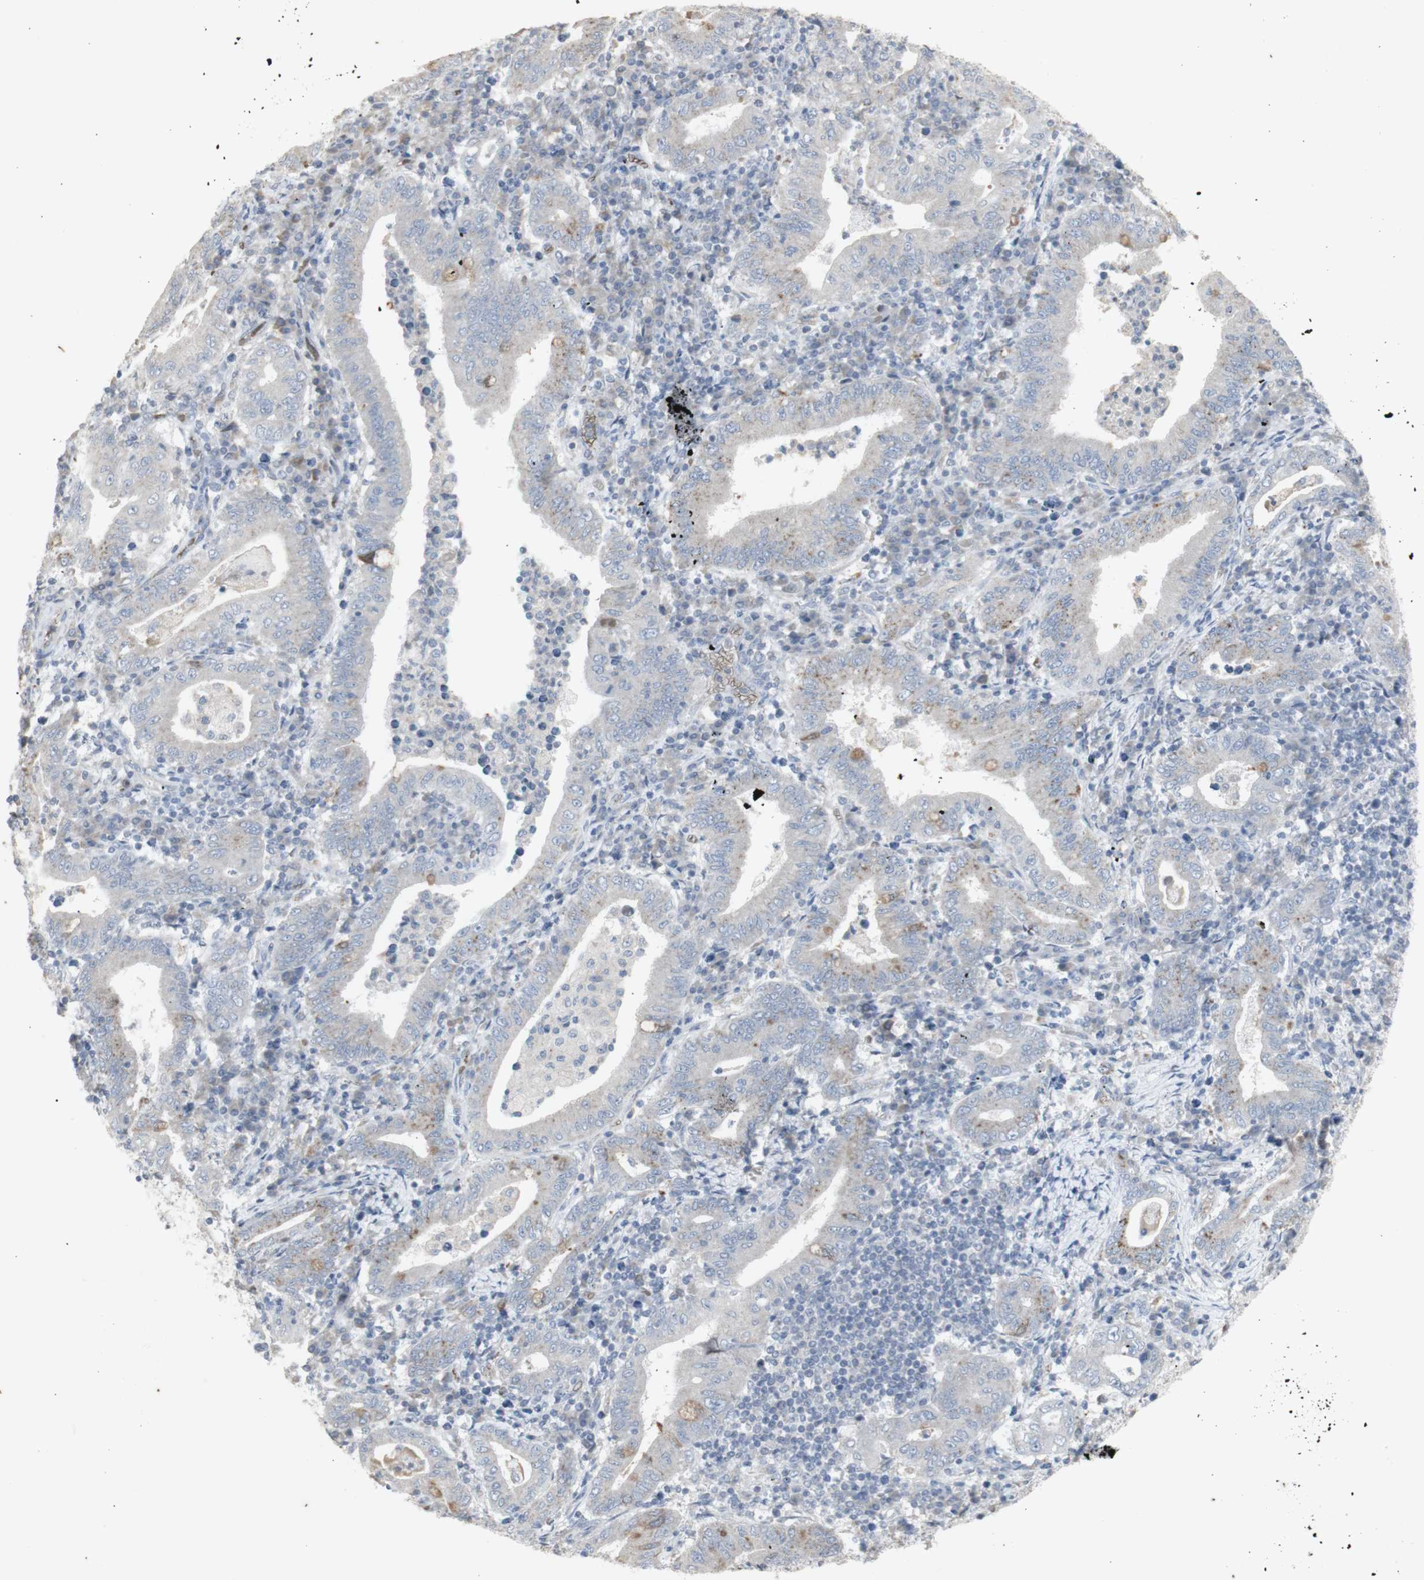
{"staining": {"intensity": "negative", "quantity": "none", "location": "none"}, "tissue": "stomach cancer", "cell_type": "Tumor cells", "image_type": "cancer", "snomed": [{"axis": "morphology", "description": "Normal tissue, NOS"}, {"axis": "morphology", "description": "Adenocarcinoma, NOS"}, {"axis": "topography", "description": "Esophagus"}, {"axis": "topography", "description": "Stomach, upper"}, {"axis": "topography", "description": "Peripheral nerve tissue"}], "caption": "Immunohistochemistry photomicrograph of human stomach cancer (adenocarcinoma) stained for a protein (brown), which reveals no staining in tumor cells.", "gene": "INS", "patient": {"sex": "male", "age": 62}}